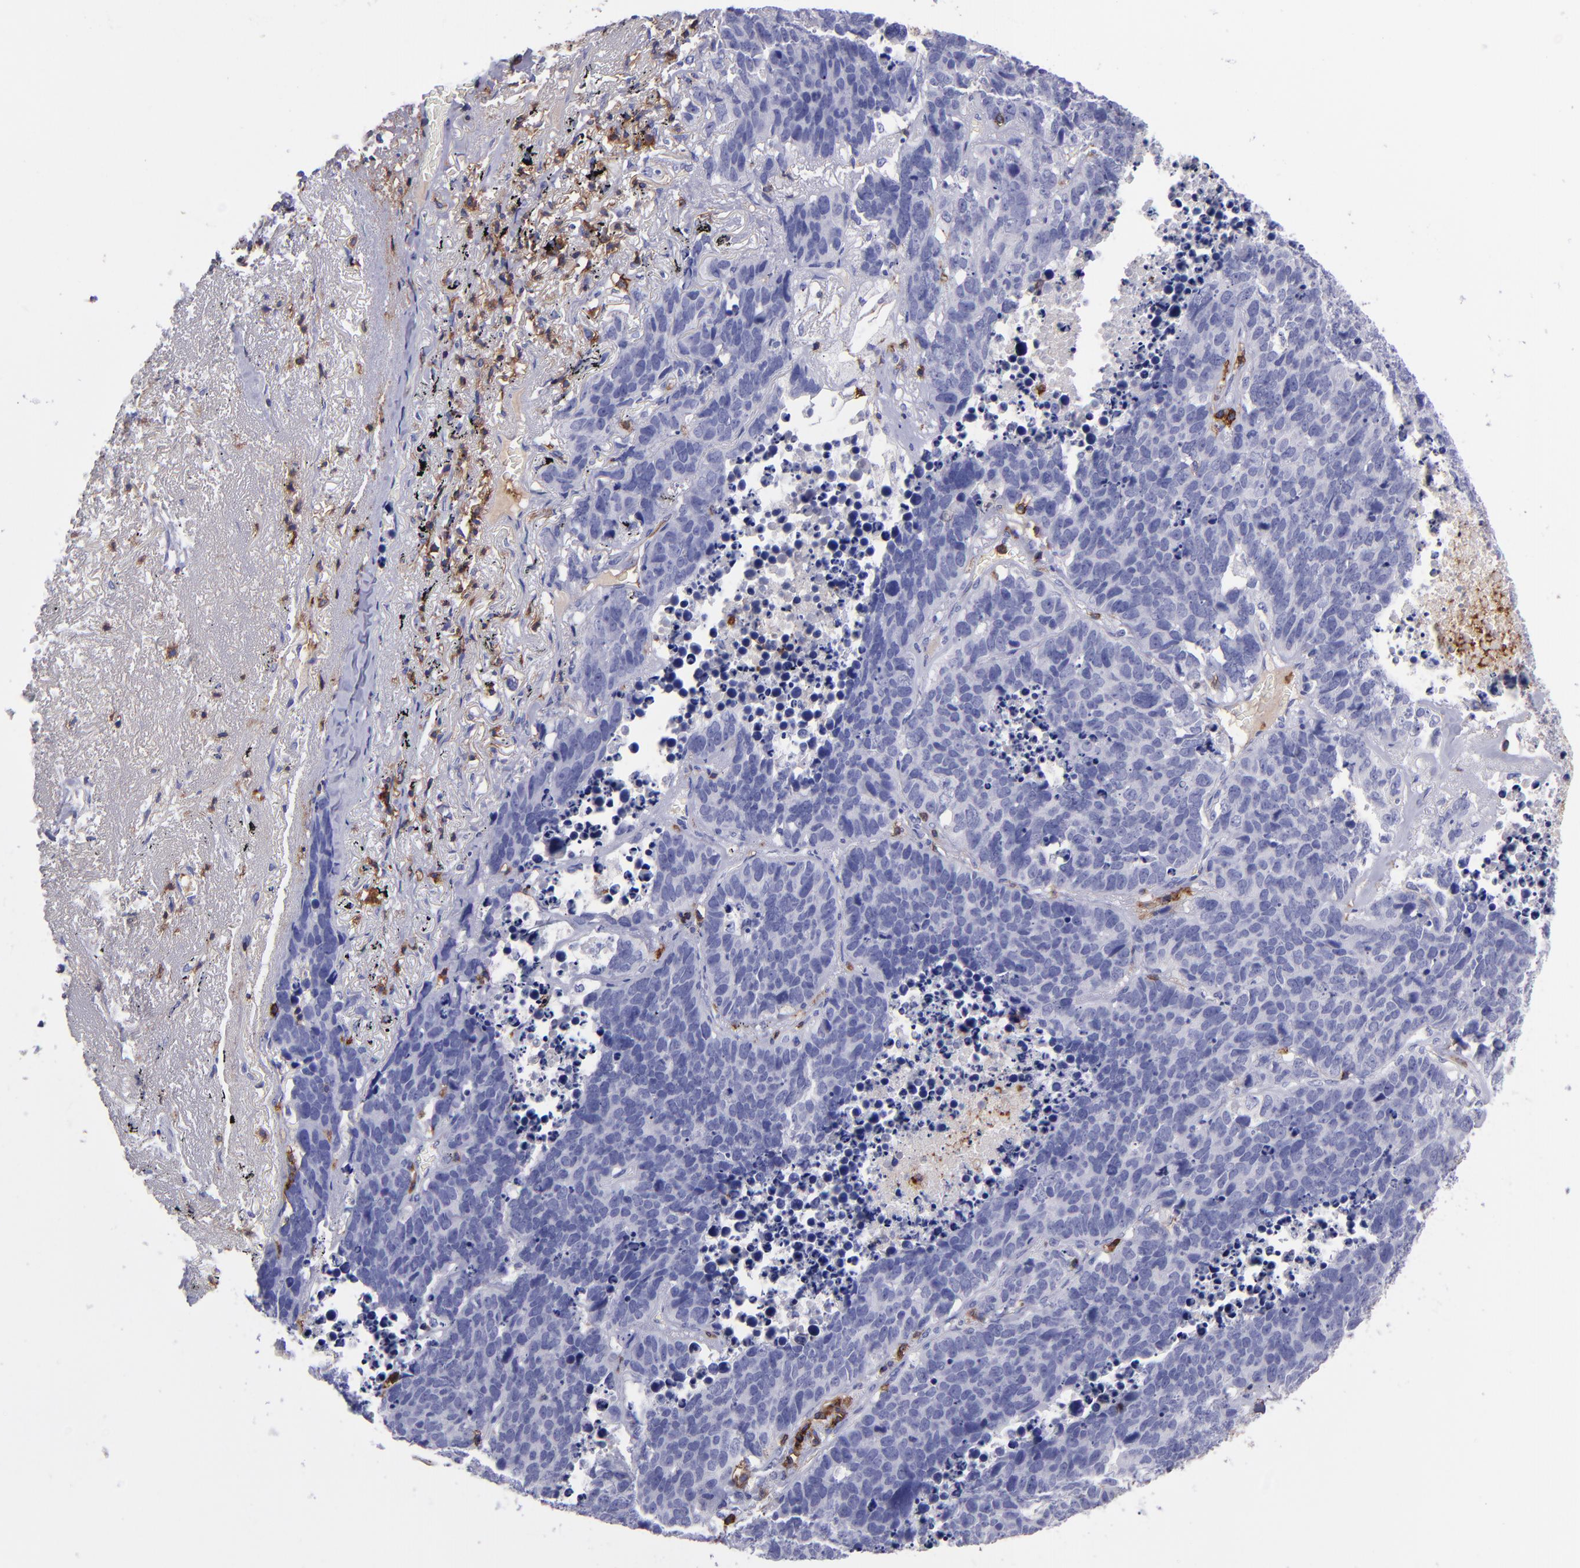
{"staining": {"intensity": "negative", "quantity": "none", "location": "none"}, "tissue": "lung cancer", "cell_type": "Tumor cells", "image_type": "cancer", "snomed": [{"axis": "morphology", "description": "Carcinoid, malignant, NOS"}, {"axis": "topography", "description": "Lung"}], "caption": "DAB (3,3'-diaminobenzidine) immunohistochemical staining of human carcinoid (malignant) (lung) displays no significant staining in tumor cells.", "gene": "ICAM3", "patient": {"sex": "male", "age": 60}}